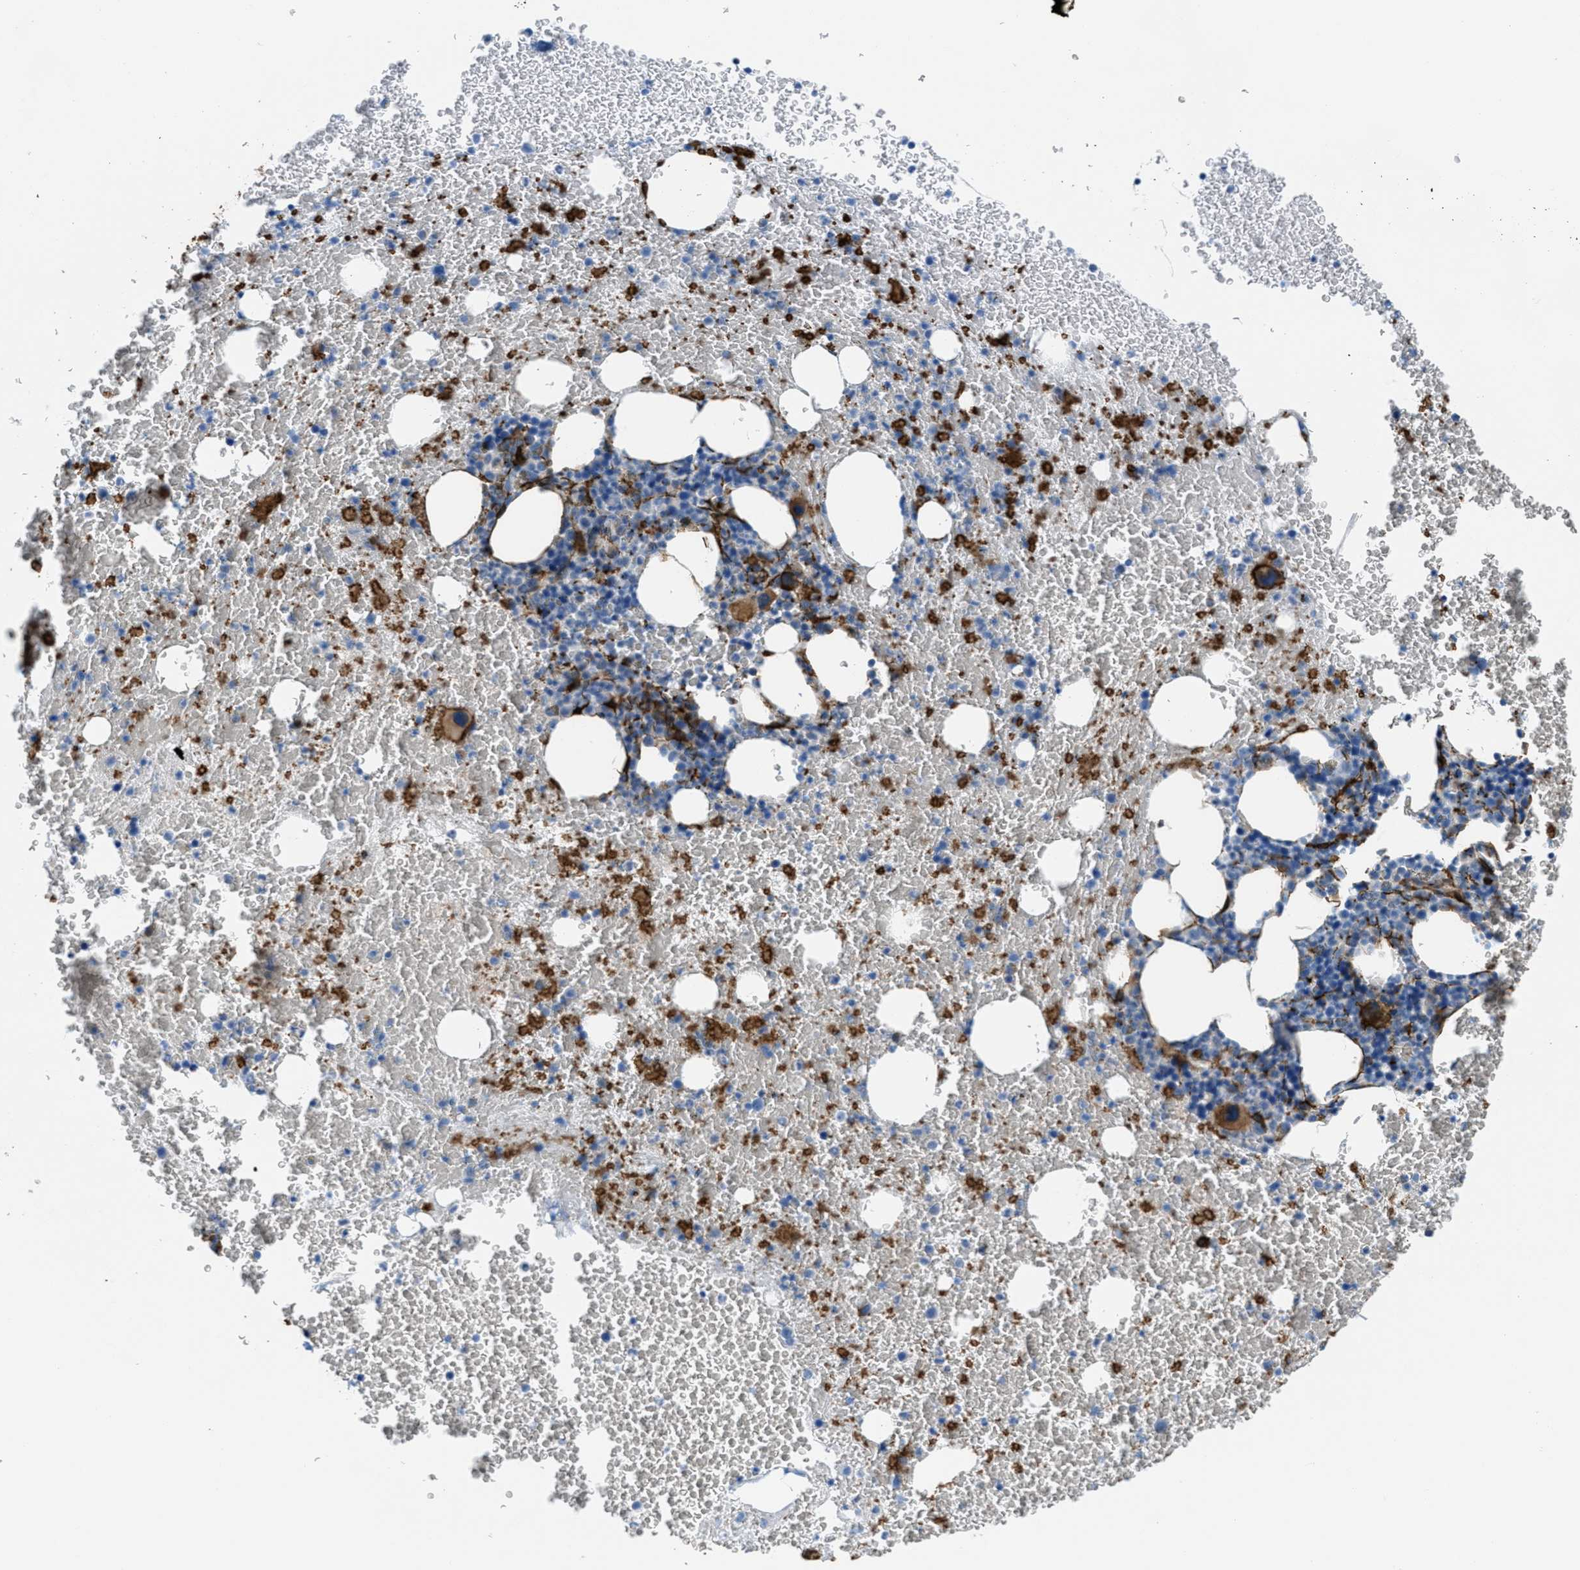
{"staining": {"intensity": "moderate", "quantity": "<25%", "location": "cytoplasmic/membranous"}, "tissue": "bone marrow", "cell_type": "Hematopoietic cells", "image_type": "normal", "snomed": [{"axis": "morphology", "description": "Normal tissue, NOS"}, {"axis": "morphology", "description": "Inflammation, NOS"}, {"axis": "topography", "description": "Bone marrow"}], "caption": "Benign bone marrow was stained to show a protein in brown. There is low levels of moderate cytoplasmic/membranous staining in approximately <25% of hematopoietic cells. (Brightfield microscopy of DAB IHC at high magnification).", "gene": "CALD1", "patient": {"sex": "male", "age": 47}}